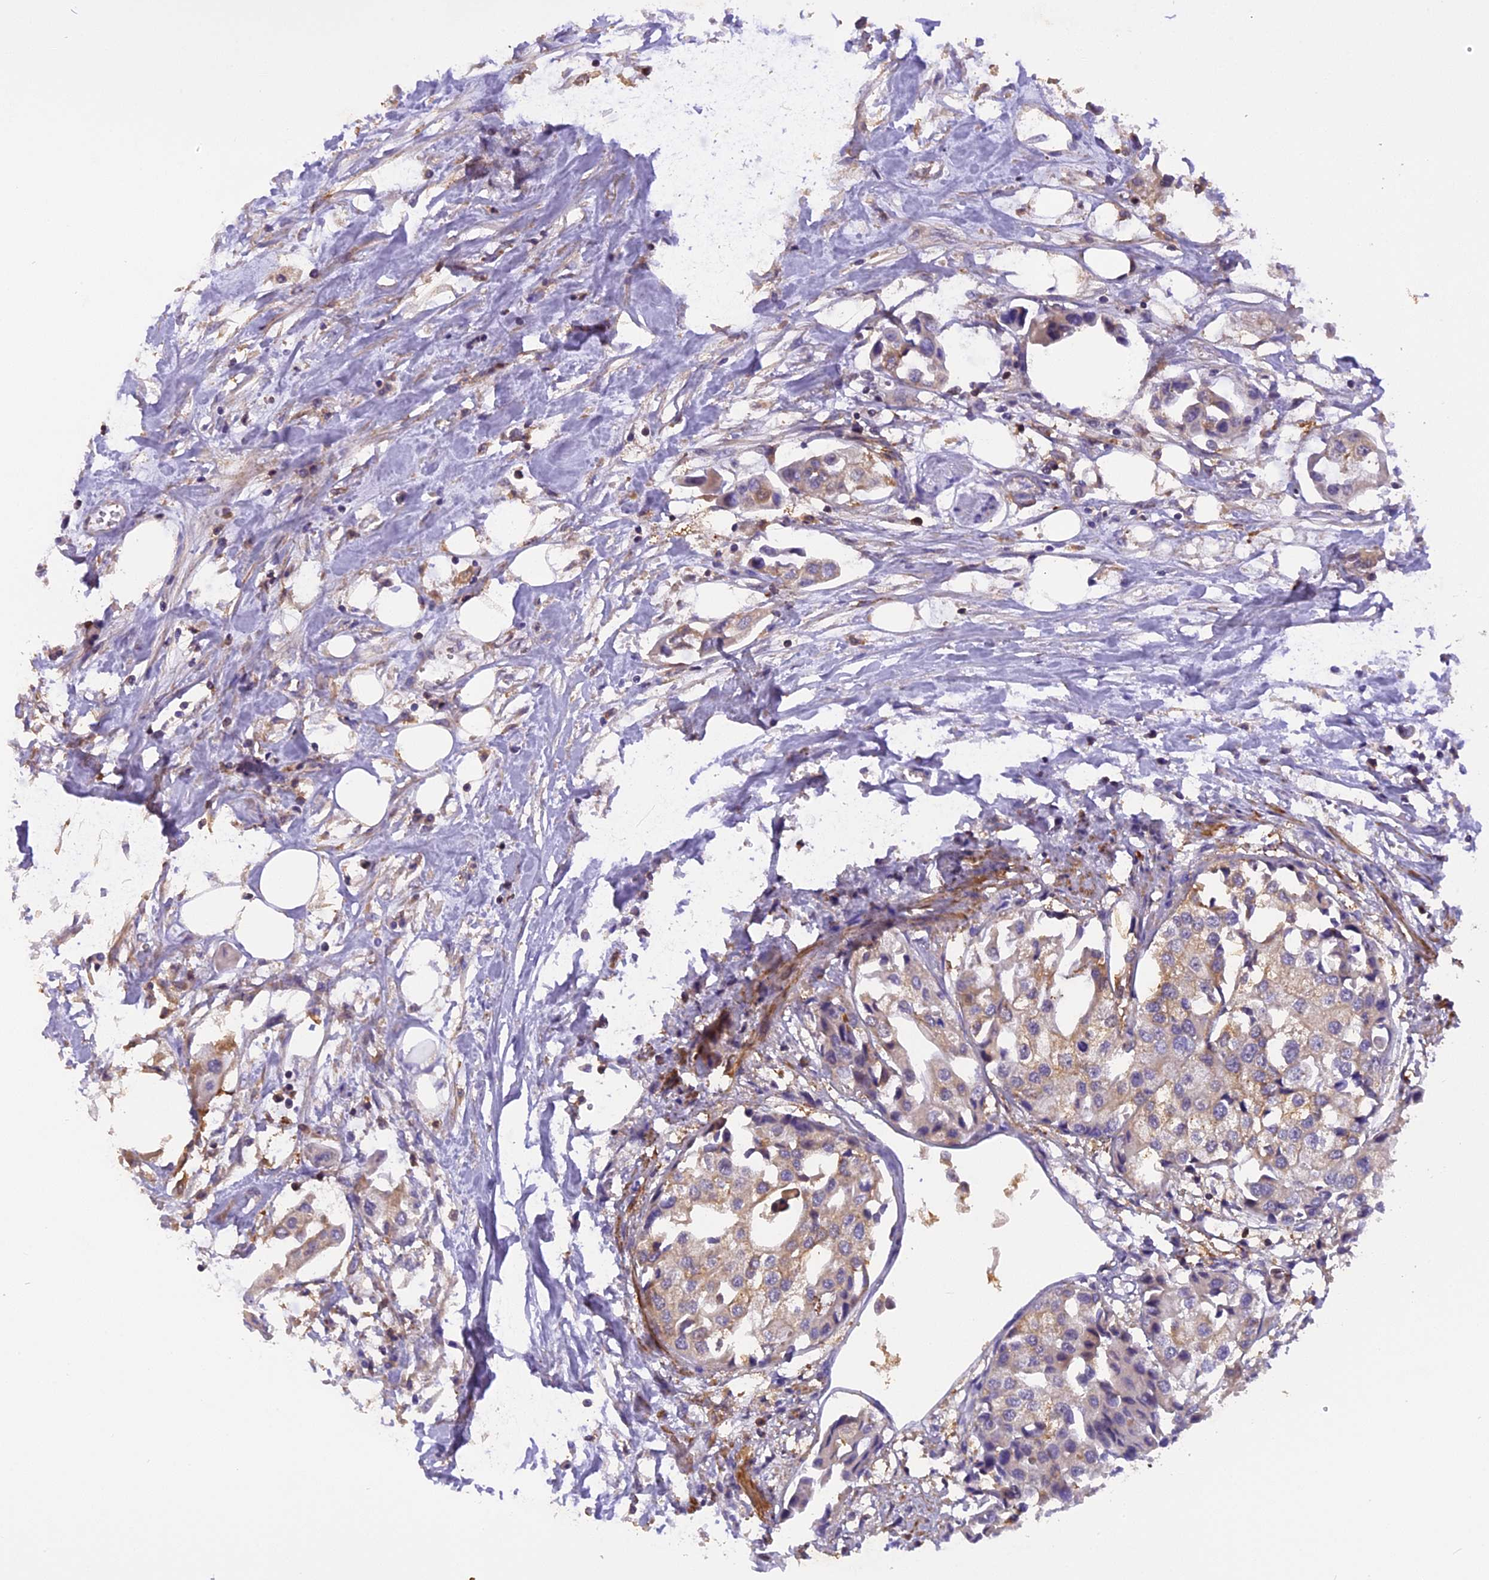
{"staining": {"intensity": "weak", "quantity": "25%-75%", "location": "cytoplasmic/membranous"}, "tissue": "urothelial cancer", "cell_type": "Tumor cells", "image_type": "cancer", "snomed": [{"axis": "morphology", "description": "Urothelial carcinoma, High grade"}, {"axis": "topography", "description": "Urinary bladder"}], "caption": "Urothelial cancer stained for a protein (brown) reveals weak cytoplasmic/membranous positive positivity in about 25%-75% of tumor cells.", "gene": "STOML1", "patient": {"sex": "male", "age": 64}}